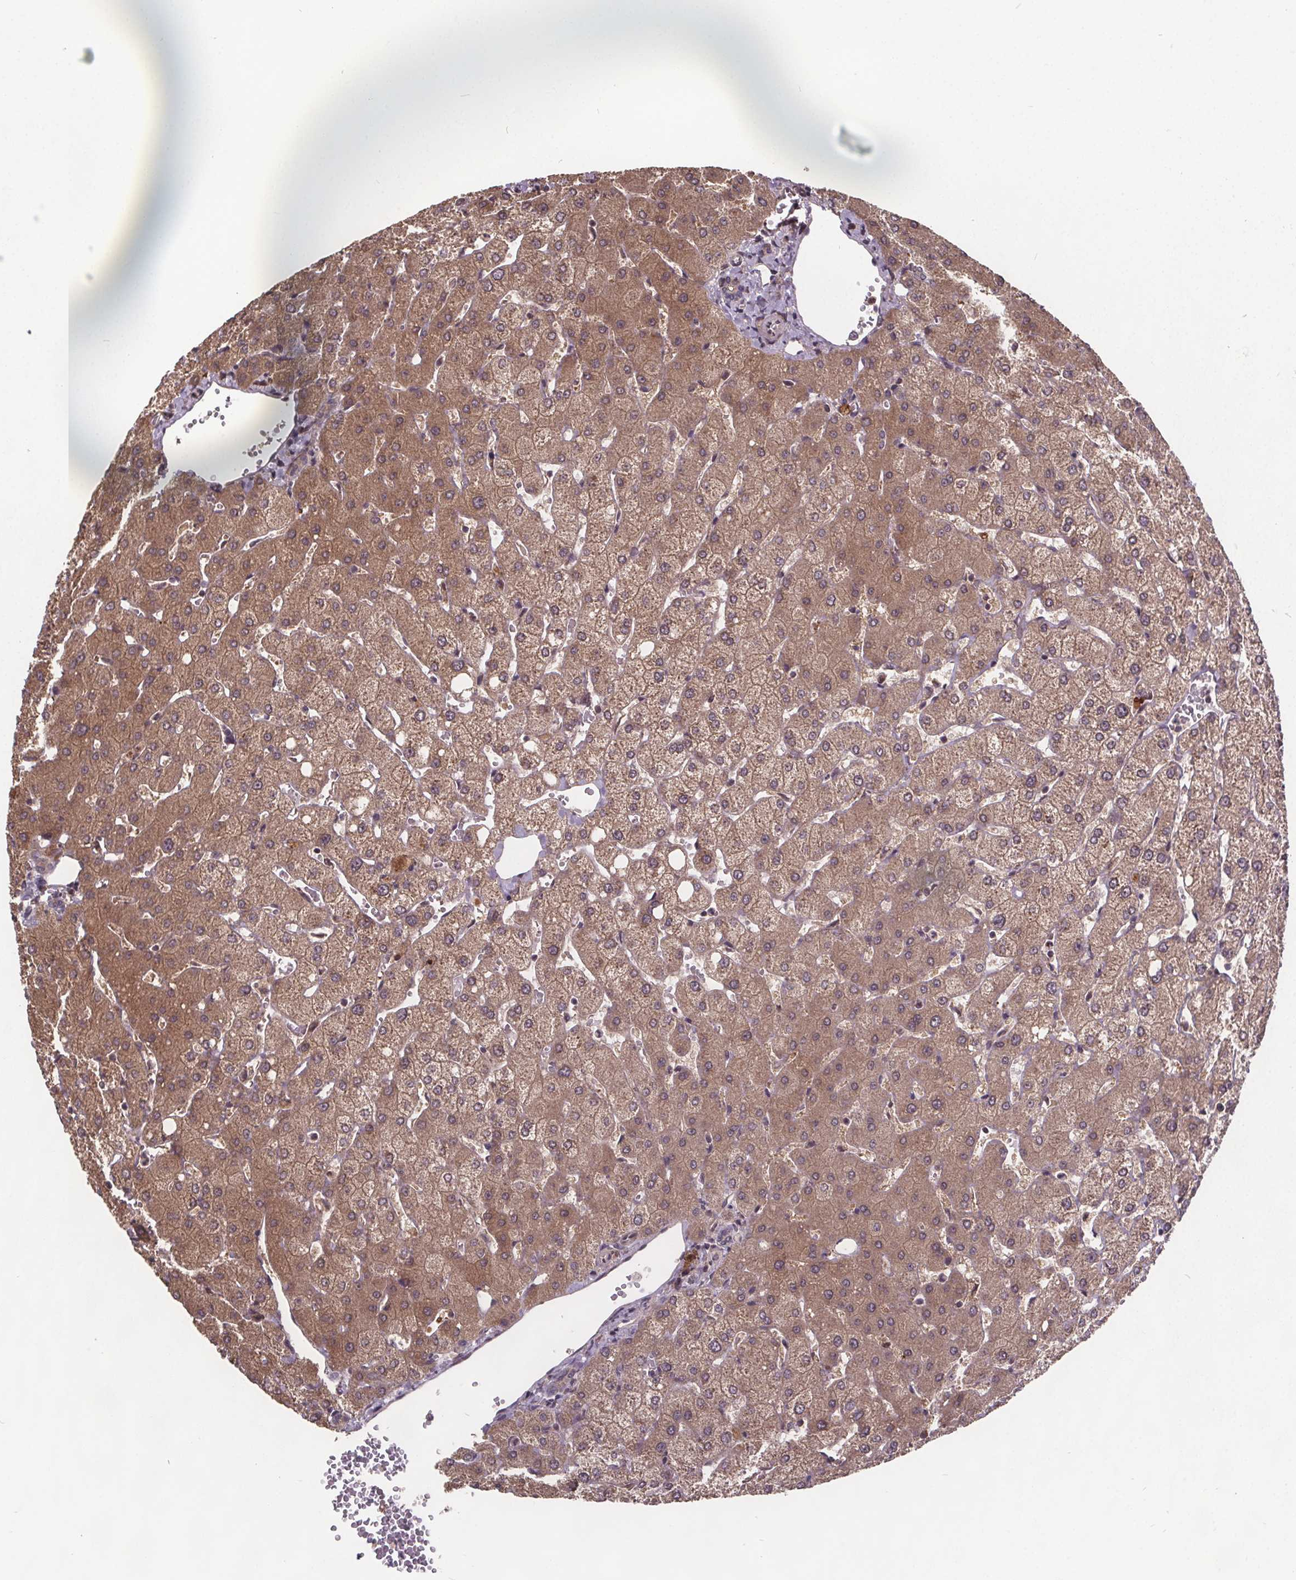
{"staining": {"intensity": "negative", "quantity": "none", "location": "none"}, "tissue": "liver", "cell_type": "Cholangiocytes", "image_type": "normal", "snomed": [{"axis": "morphology", "description": "Normal tissue, NOS"}, {"axis": "topography", "description": "Liver"}], "caption": "A photomicrograph of human liver is negative for staining in cholangiocytes. (DAB immunohistochemistry (IHC) with hematoxylin counter stain).", "gene": "USP9X", "patient": {"sex": "female", "age": 54}}